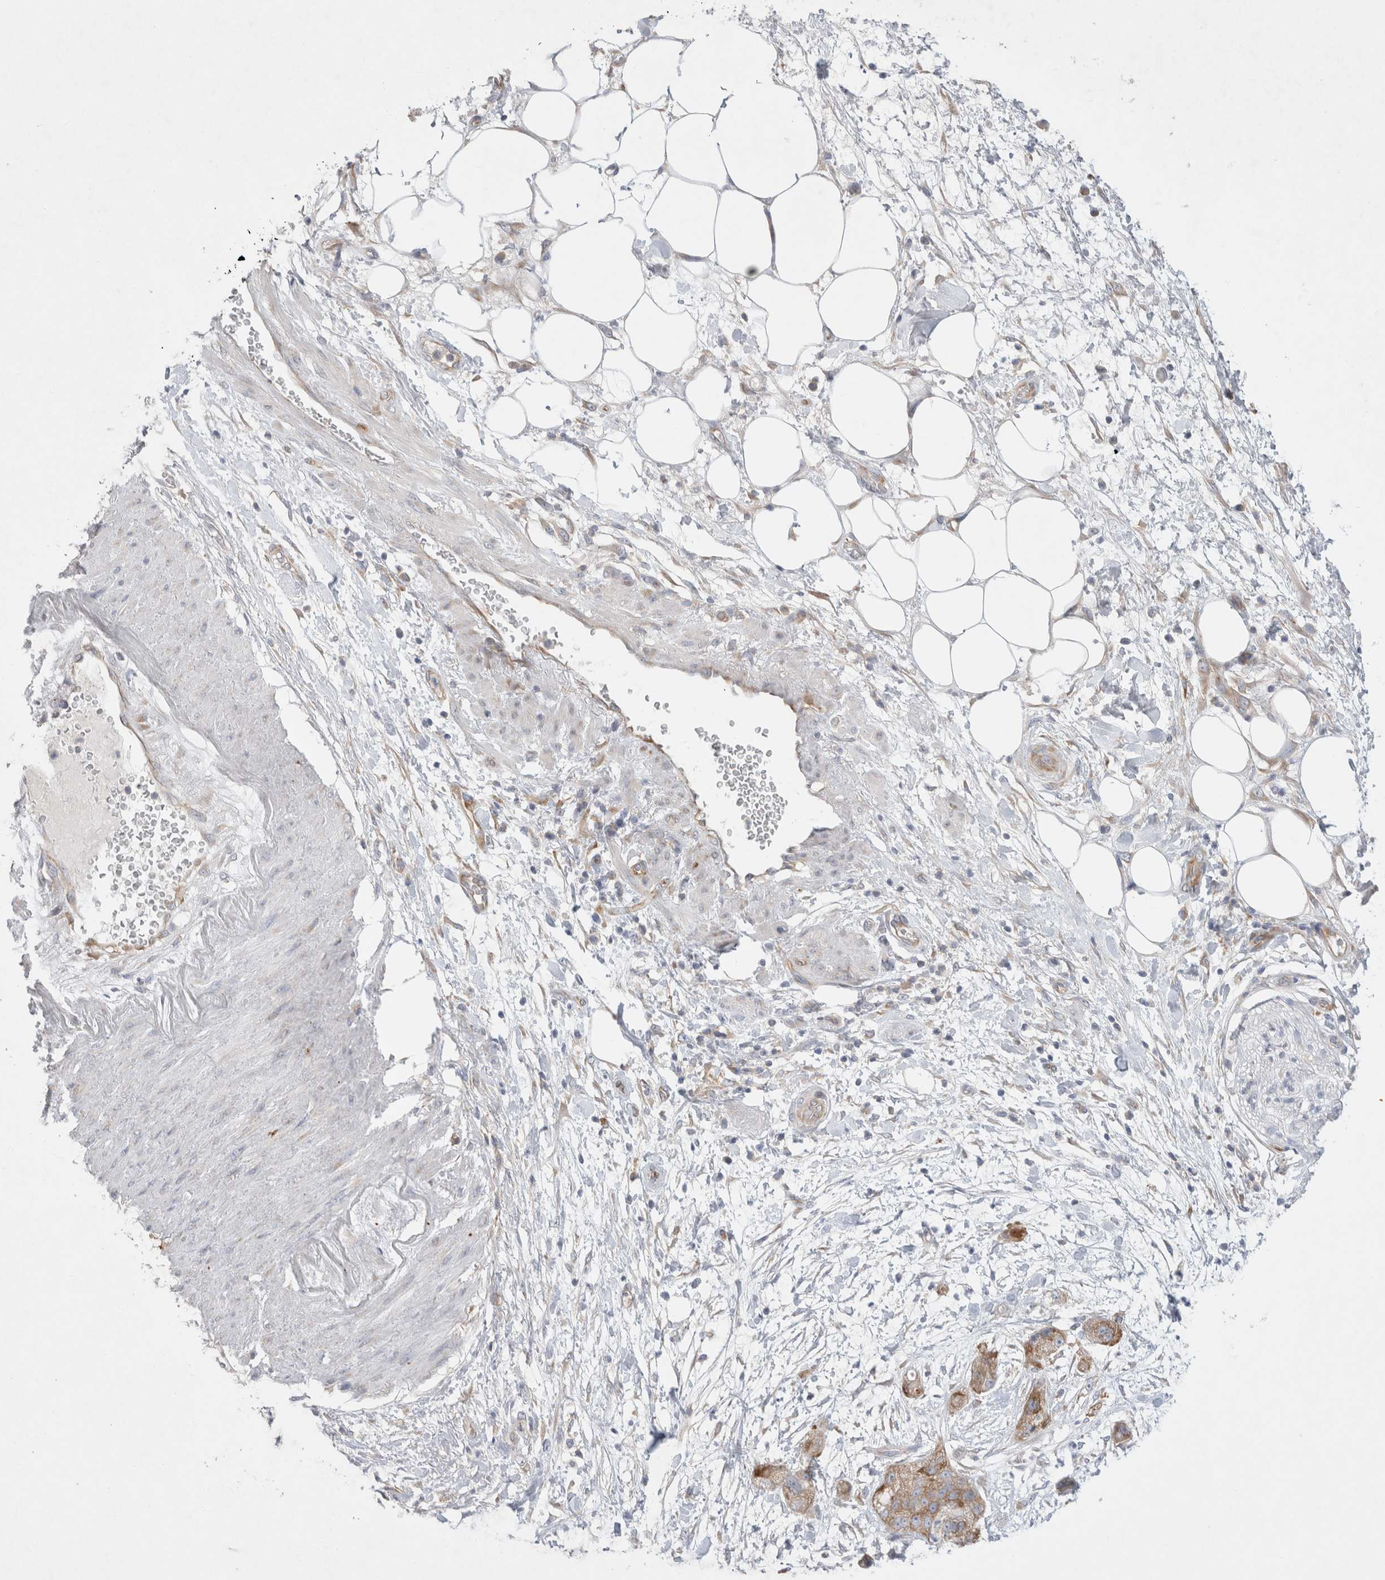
{"staining": {"intensity": "weak", "quantity": "25%-75%", "location": "cytoplasmic/membranous"}, "tissue": "pancreatic cancer", "cell_type": "Tumor cells", "image_type": "cancer", "snomed": [{"axis": "morphology", "description": "Adenocarcinoma, NOS"}, {"axis": "topography", "description": "Pancreas"}], "caption": "High-magnification brightfield microscopy of pancreatic adenocarcinoma stained with DAB (brown) and counterstained with hematoxylin (blue). tumor cells exhibit weak cytoplasmic/membranous expression is appreciated in about25%-75% of cells. (DAB (3,3'-diaminobenzidine) IHC, brown staining for protein, blue staining for nuclei).", "gene": "ZNF23", "patient": {"sex": "female", "age": 78}}